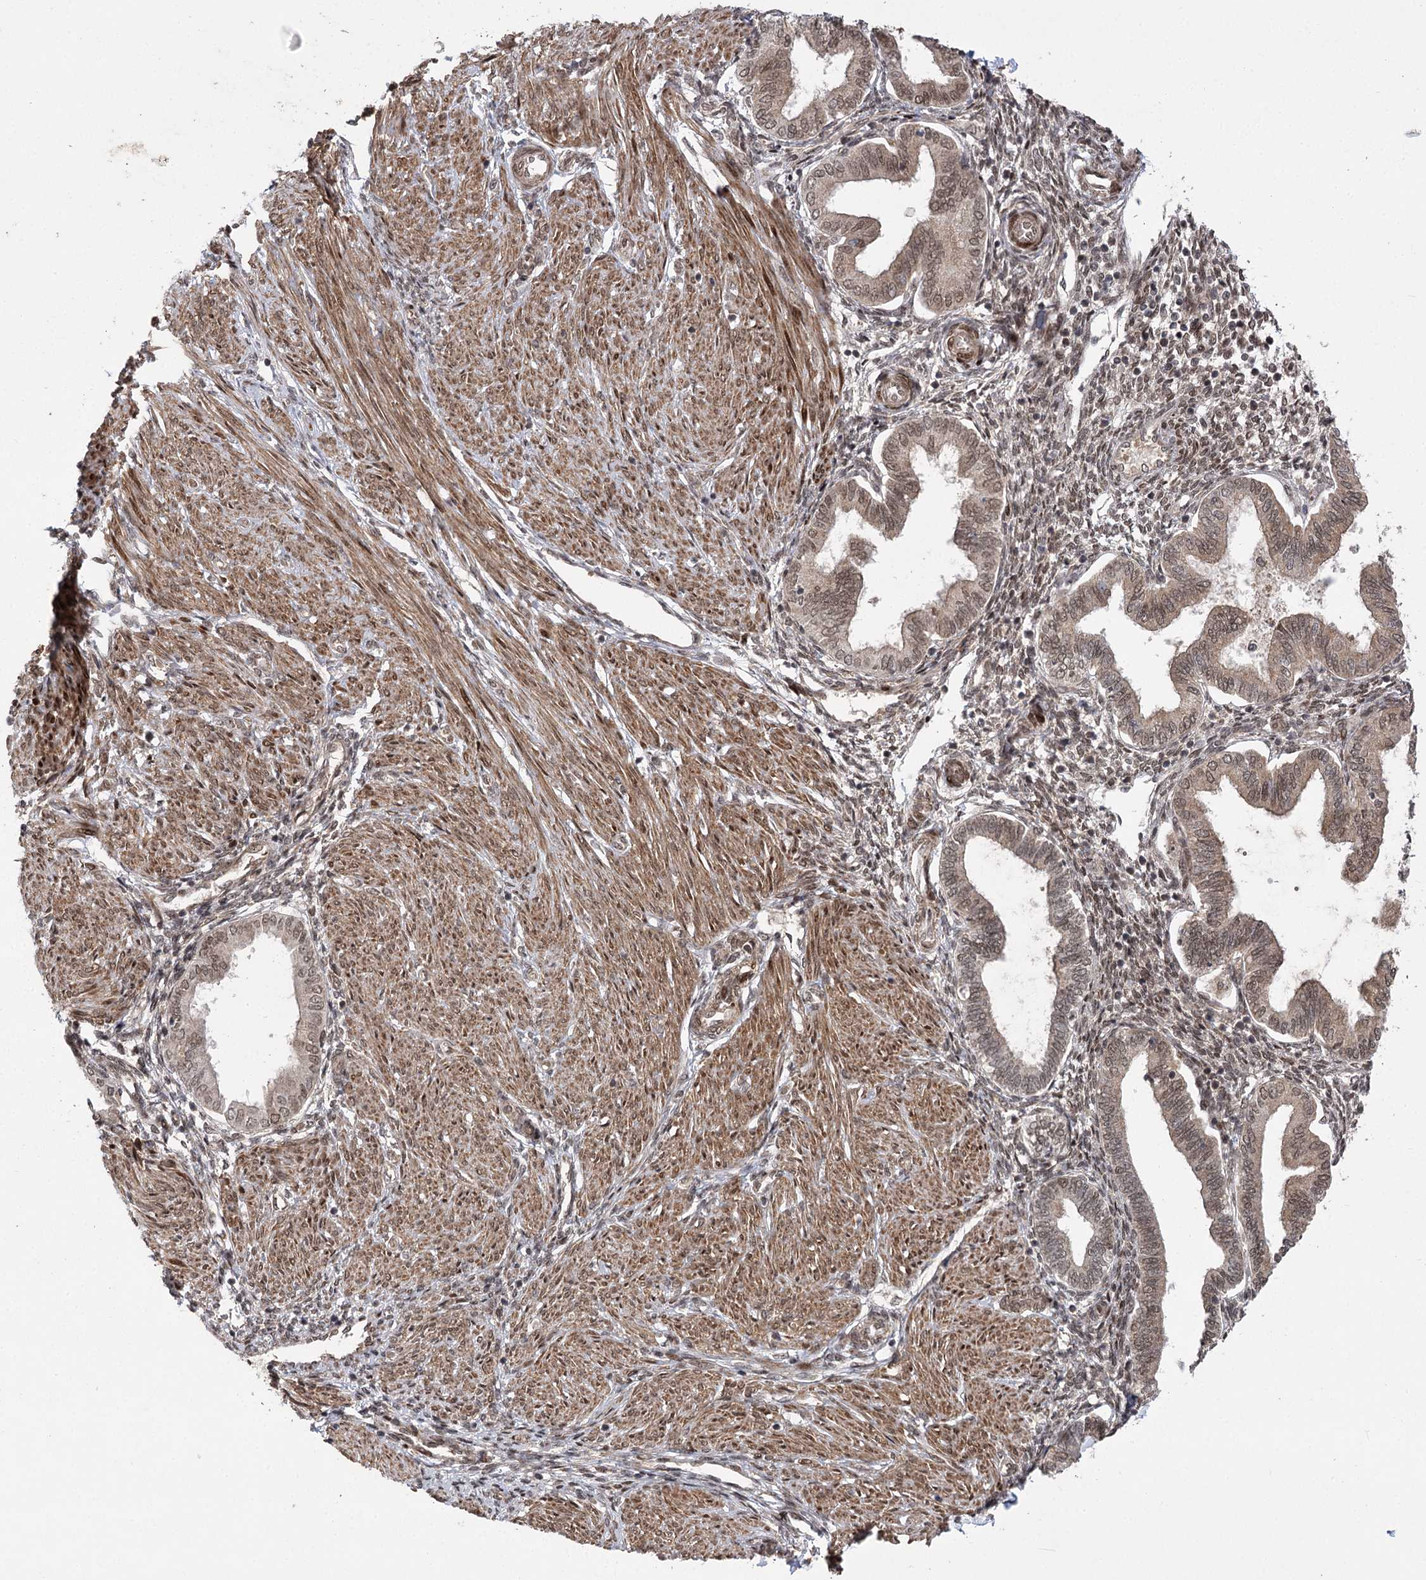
{"staining": {"intensity": "weak", "quantity": "25%-75%", "location": "nuclear"}, "tissue": "endometrium", "cell_type": "Cells in endometrial stroma", "image_type": "normal", "snomed": [{"axis": "morphology", "description": "Normal tissue, NOS"}, {"axis": "topography", "description": "Endometrium"}], "caption": "Cells in endometrial stroma show low levels of weak nuclear expression in approximately 25%-75% of cells in normal human endometrium. (DAB (3,3'-diaminobenzidine) = brown stain, brightfield microscopy at high magnification).", "gene": "TENM2", "patient": {"sex": "female", "age": 53}}